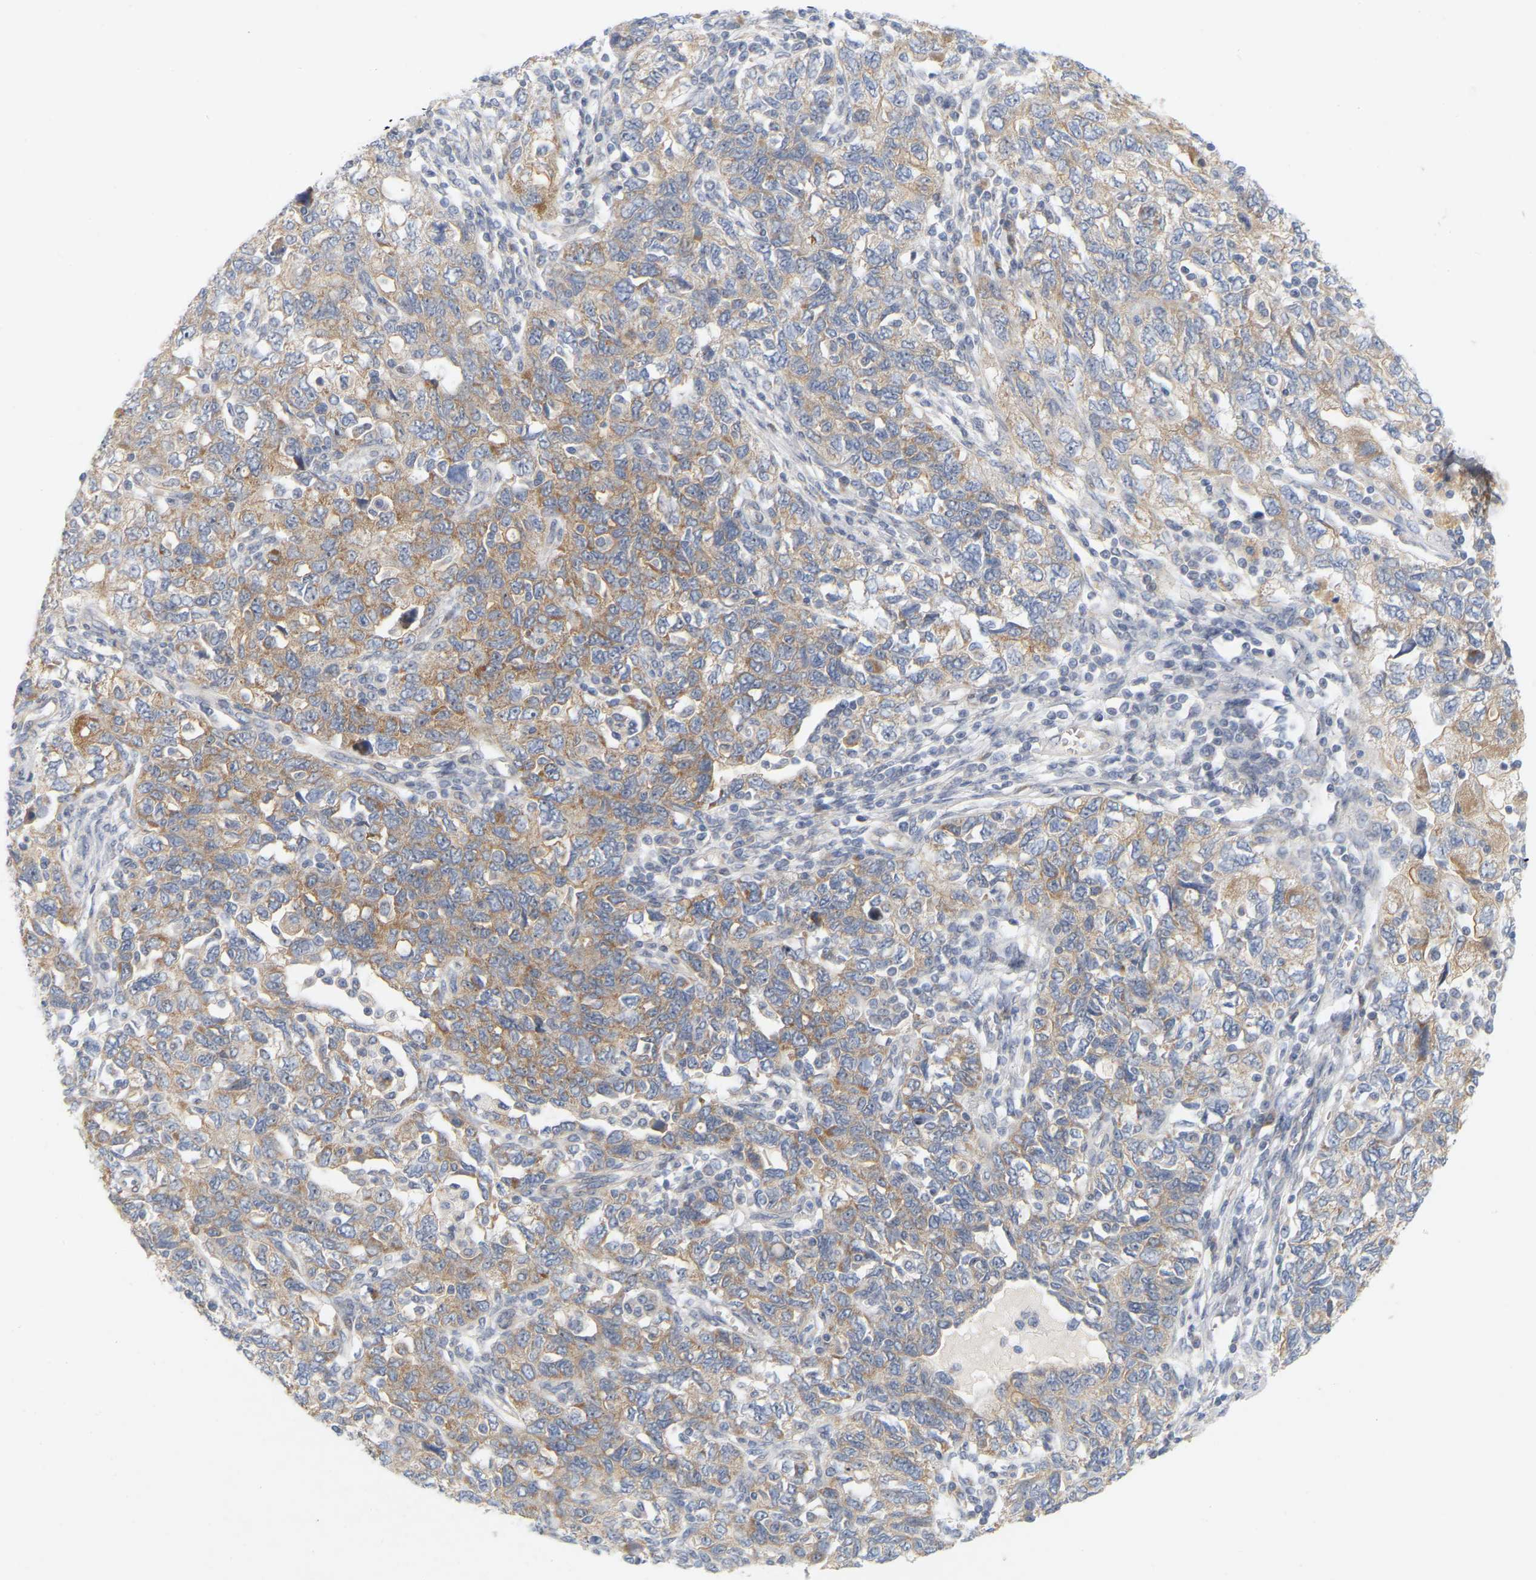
{"staining": {"intensity": "moderate", "quantity": ">75%", "location": "cytoplasmic/membranous"}, "tissue": "ovarian cancer", "cell_type": "Tumor cells", "image_type": "cancer", "snomed": [{"axis": "morphology", "description": "Carcinoma, NOS"}, {"axis": "morphology", "description": "Cystadenocarcinoma, serous, NOS"}, {"axis": "topography", "description": "Ovary"}], "caption": "DAB (3,3'-diaminobenzidine) immunohistochemical staining of human ovarian serous cystadenocarcinoma demonstrates moderate cytoplasmic/membranous protein expression in about >75% of tumor cells. The staining is performed using DAB brown chromogen to label protein expression. The nuclei are counter-stained blue using hematoxylin.", "gene": "MINDY4", "patient": {"sex": "female", "age": 69}}